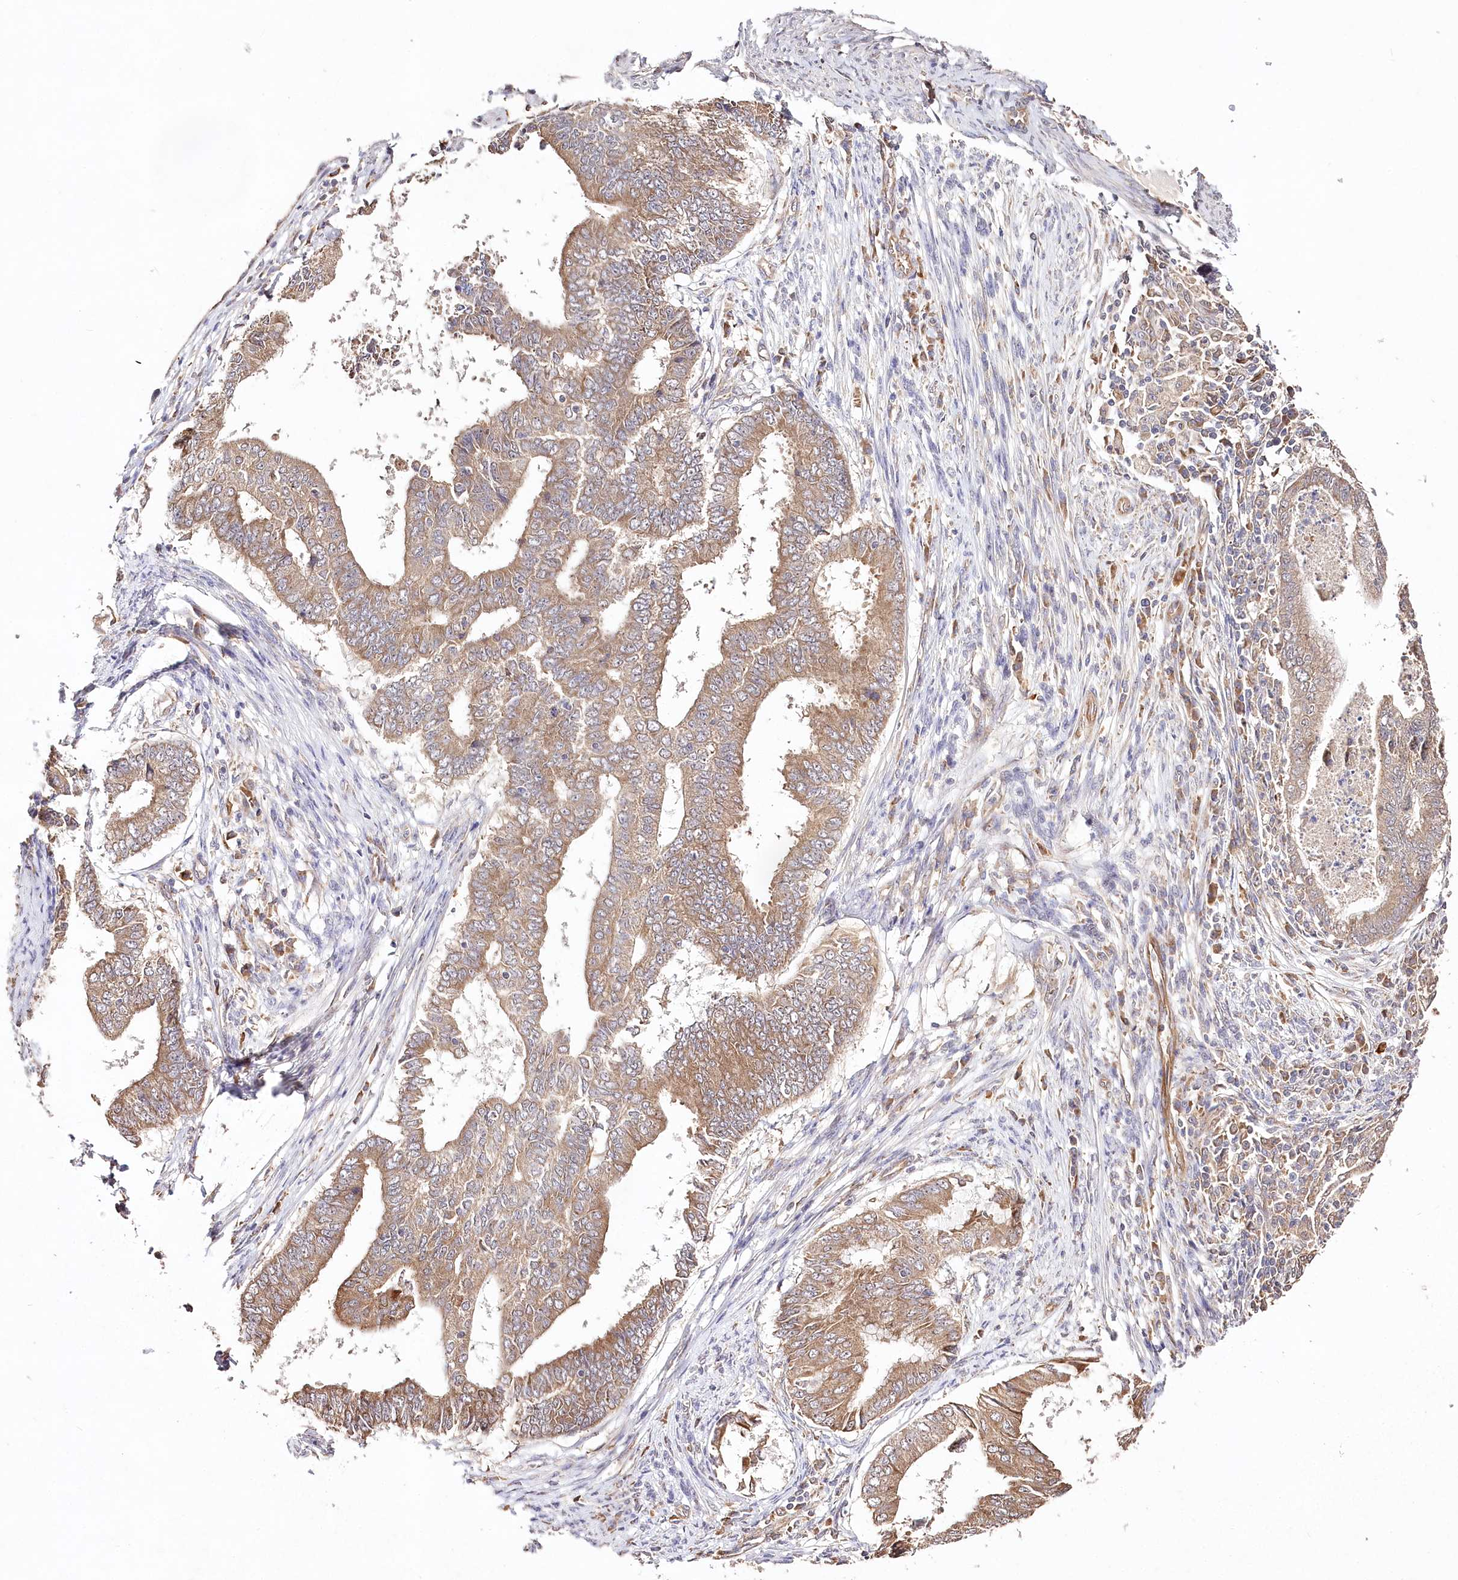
{"staining": {"intensity": "moderate", "quantity": ">75%", "location": "cytoplasmic/membranous"}, "tissue": "endometrial cancer", "cell_type": "Tumor cells", "image_type": "cancer", "snomed": [{"axis": "morphology", "description": "Polyp, NOS"}, {"axis": "morphology", "description": "Adenocarcinoma, NOS"}, {"axis": "morphology", "description": "Adenoma, NOS"}, {"axis": "topography", "description": "Endometrium"}], "caption": "DAB immunohistochemical staining of human endometrial cancer (adenoma) reveals moderate cytoplasmic/membranous protein expression in approximately >75% of tumor cells.", "gene": "DMXL1", "patient": {"sex": "female", "age": 79}}